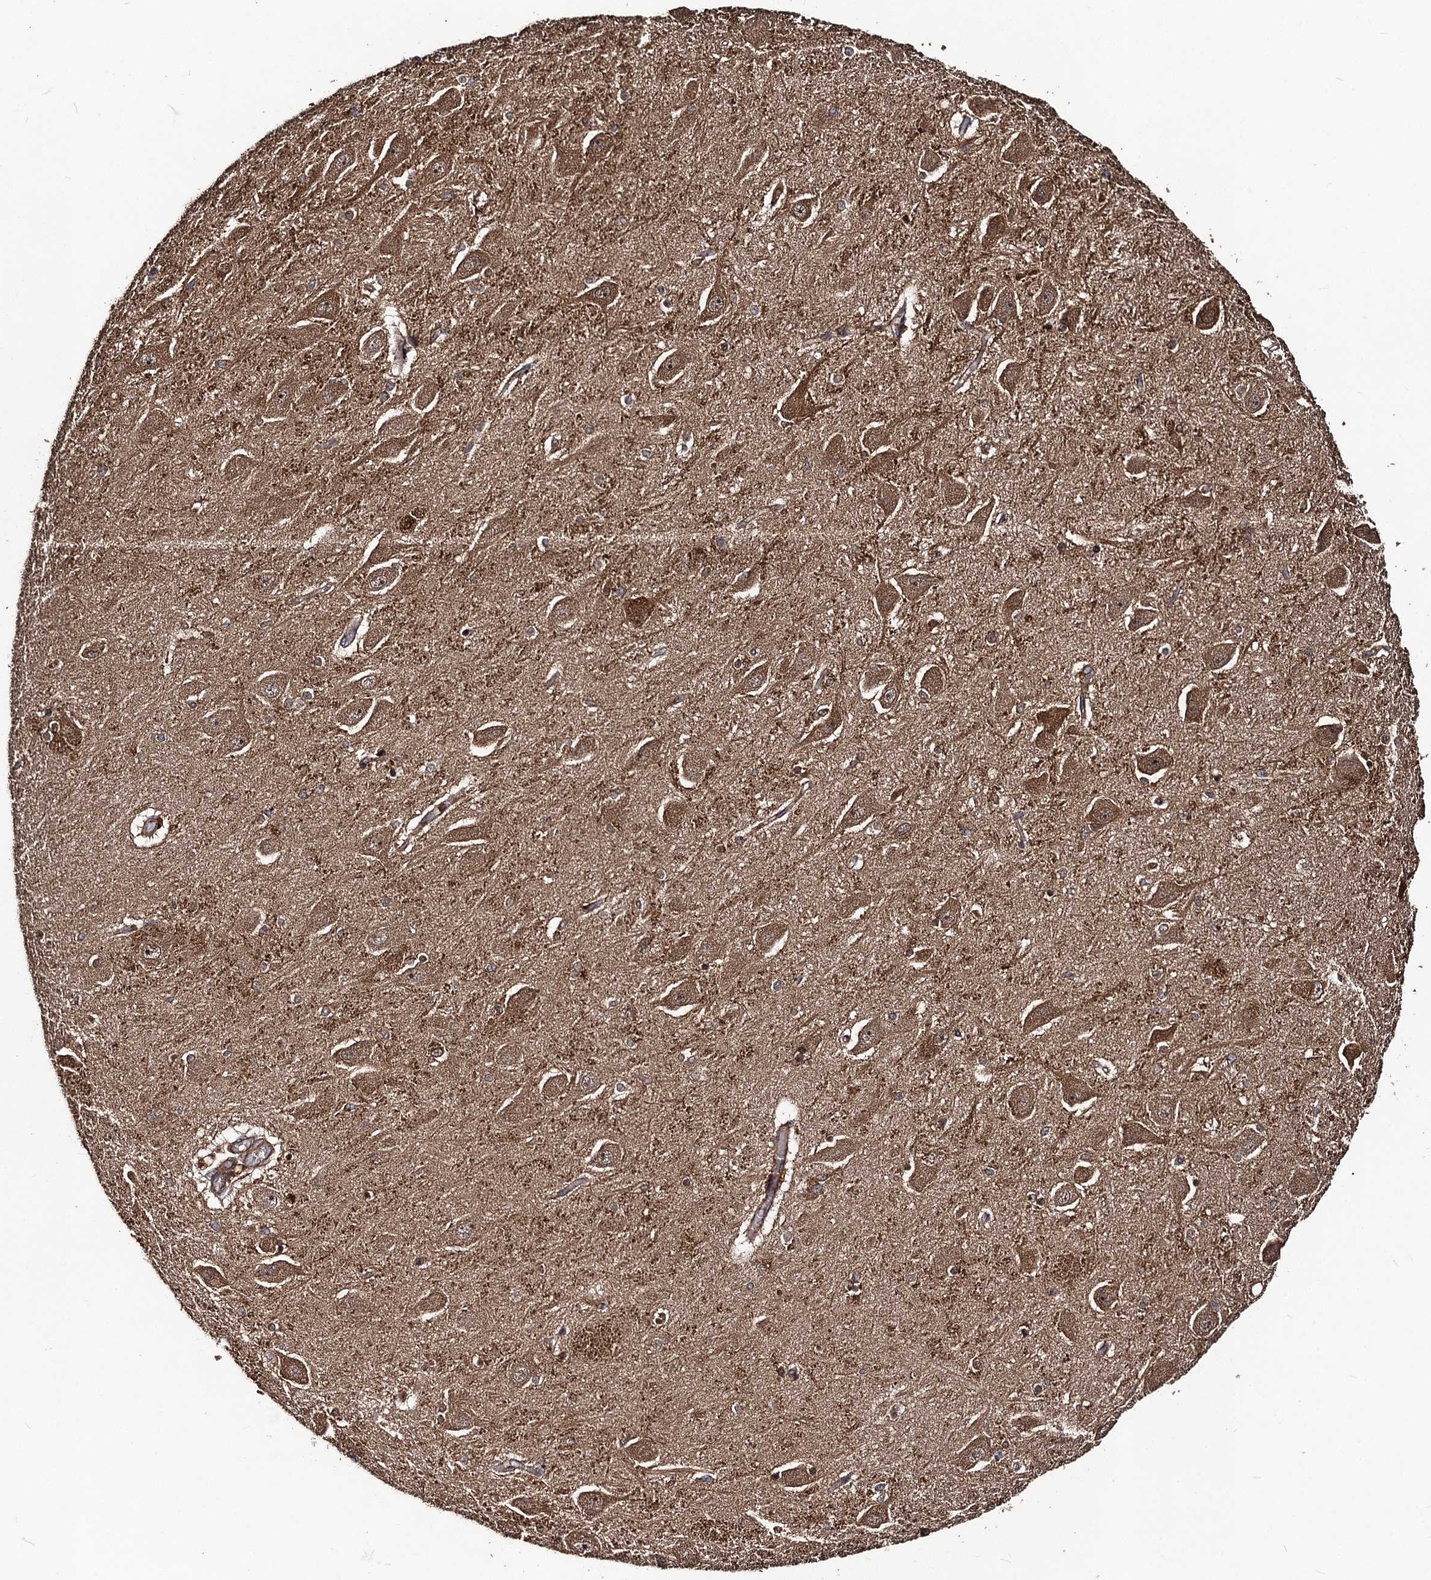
{"staining": {"intensity": "moderate", "quantity": "<25%", "location": "cytoplasmic/membranous"}, "tissue": "hippocampus", "cell_type": "Glial cells", "image_type": "normal", "snomed": [{"axis": "morphology", "description": "Normal tissue, NOS"}, {"axis": "topography", "description": "Hippocampus"}], "caption": "Immunohistochemical staining of benign human hippocampus exhibits low levels of moderate cytoplasmic/membranous staining in approximately <25% of glial cells.", "gene": "KXD1", "patient": {"sex": "female", "age": 54}}